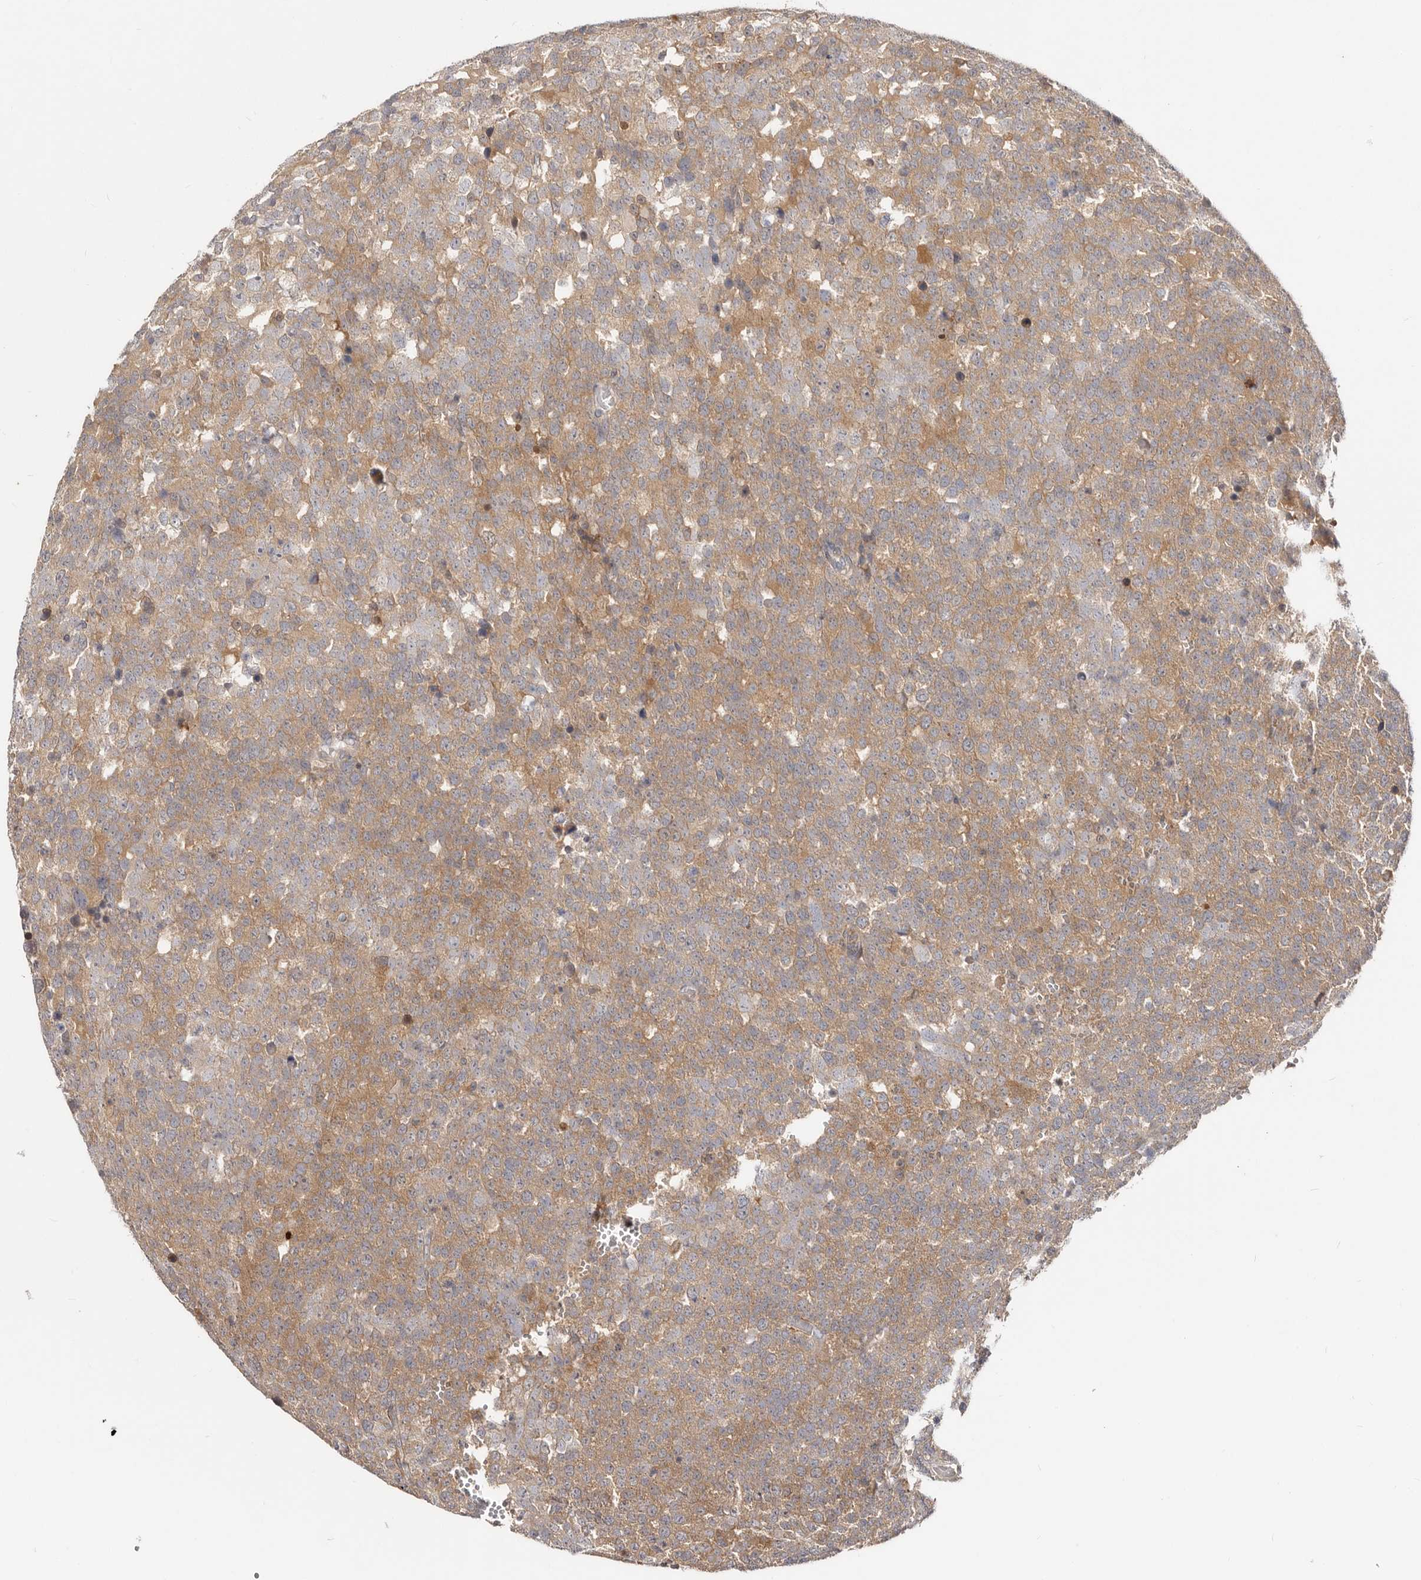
{"staining": {"intensity": "moderate", "quantity": ">75%", "location": "cytoplasmic/membranous"}, "tissue": "testis cancer", "cell_type": "Tumor cells", "image_type": "cancer", "snomed": [{"axis": "morphology", "description": "Seminoma, NOS"}, {"axis": "topography", "description": "Testis"}], "caption": "Brown immunohistochemical staining in testis seminoma demonstrates moderate cytoplasmic/membranous positivity in approximately >75% of tumor cells.", "gene": "TC2N", "patient": {"sex": "male", "age": 71}}